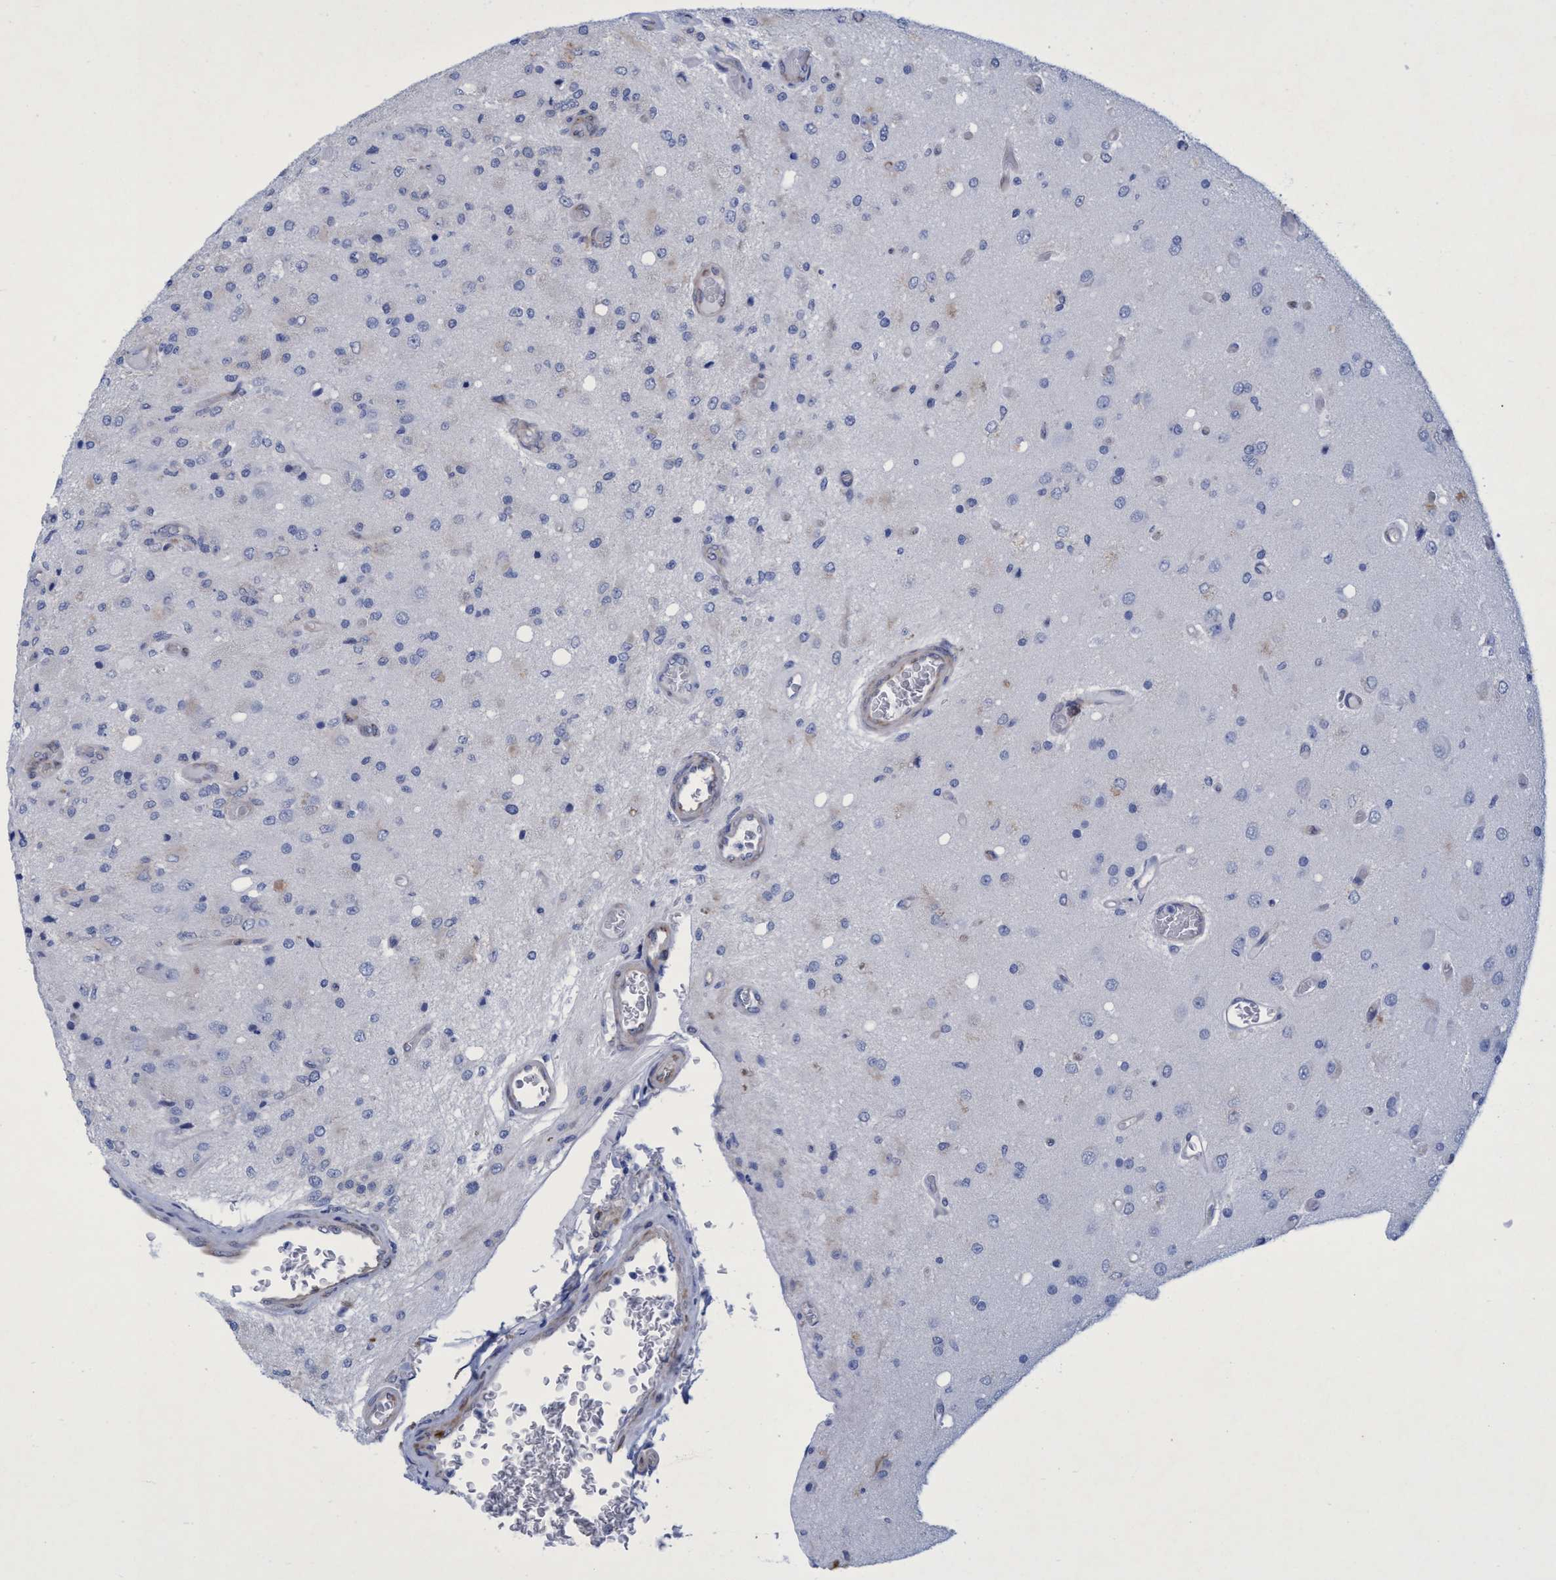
{"staining": {"intensity": "negative", "quantity": "none", "location": "none"}, "tissue": "glioma", "cell_type": "Tumor cells", "image_type": "cancer", "snomed": [{"axis": "morphology", "description": "Normal tissue, NOS"}, {"axis": "morphology", "description": "Glioma, malignant, High grade"}, {"axis": "topography", "description": "Cerebral cortex"}], "caption": "High magnification brightfield microscopy of glioma stained with DAB (brown) and counterstained with hematoxylin (blue): tumor cells show no significant expression.", "gene": "R3HCC1", "patient": {"sex": "male", "age": 77}}